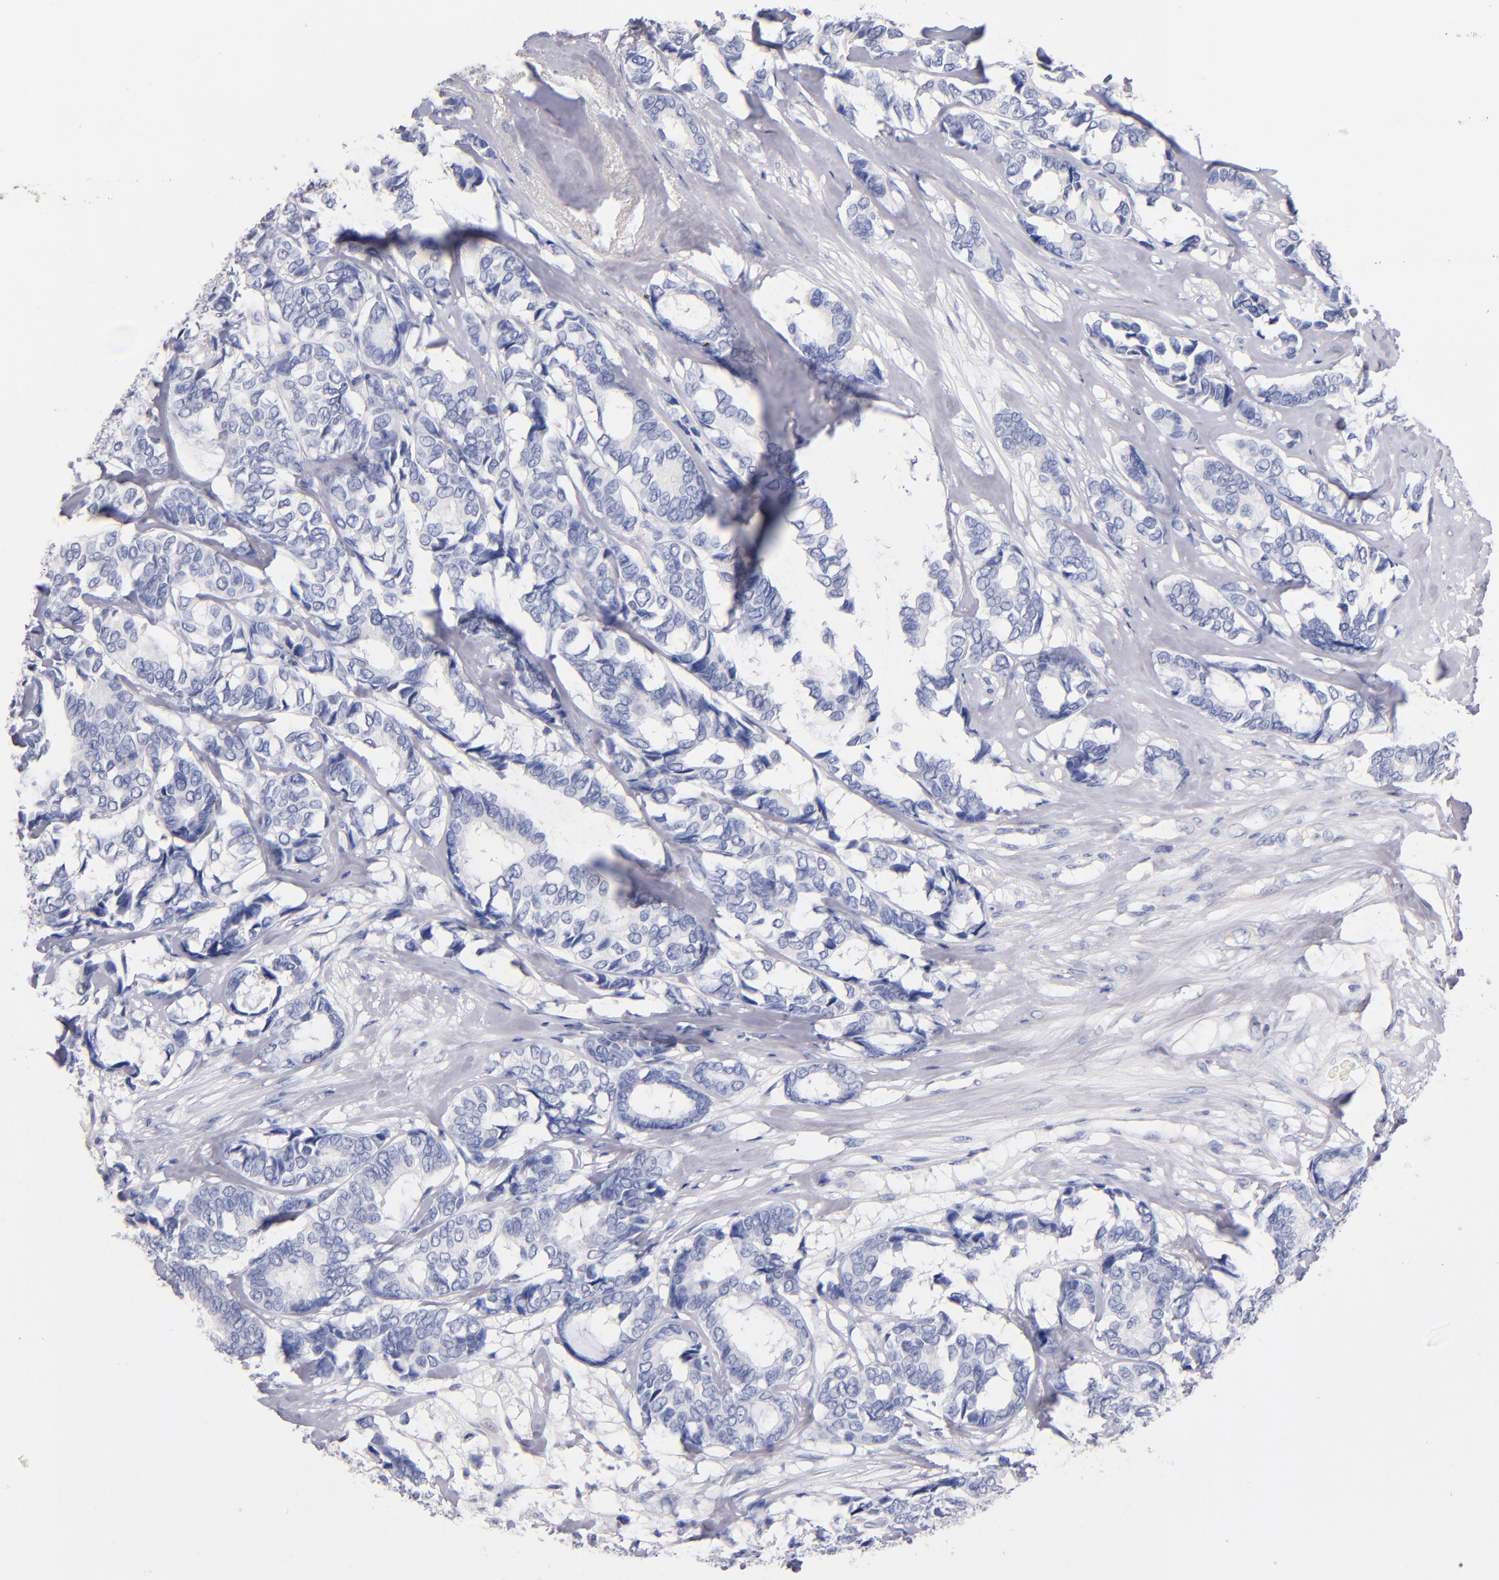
{"staining": {"intensity": "negative", "quantity": "none", "location": "none"}, "tissue": "breast cancer", "cell_type": "Tumor cells", "image_type": "cancer", "snomed": [{"axis": "morphology", "description": "Duct carcinoma"}, {"axis": "topography", "description": "Breast"}], "caption": "There is no significant staining in tumor cells of intraductal carcinoma (breast). (DAB (3,3'-diaminobenzidine) immunohistochemistry visualized using brightfield microscopy, high magnification).", "gene": "KIT", "patient": {"sex": "female", "age": 87}}